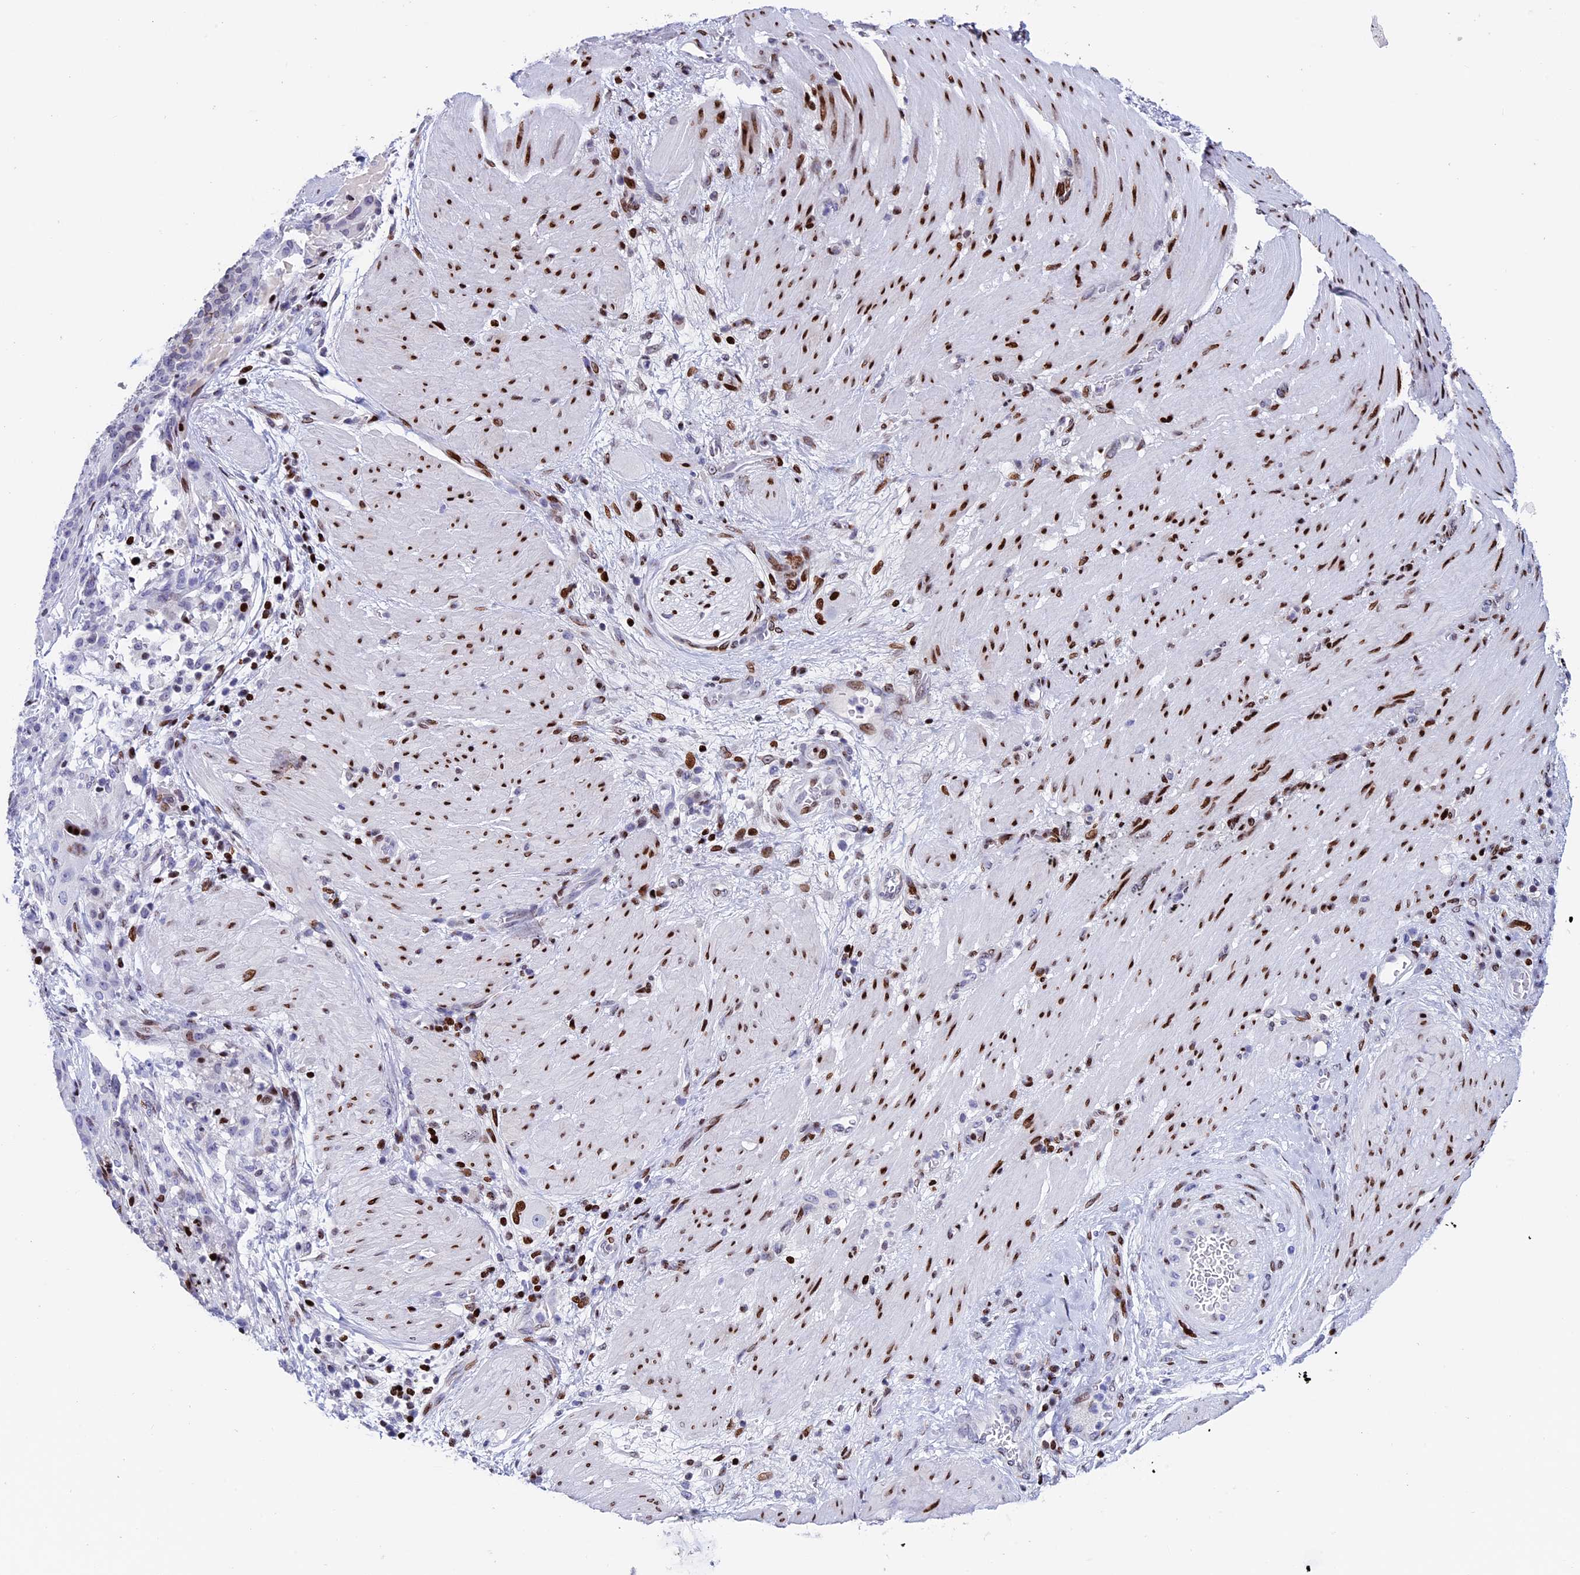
{"staining": {"intensity": "strong", "quantity": "<25%", "location": "nuclear"}, "tissue": "stomach cancer", "cell_type": "Tumor cells", "image_type": "cancer", "snomed": [{"axis": "morphology", "description": "Adenocarcinoma, NOS"}, {"axis": "topography", "description": "Stomach"}], "caption": "Strong nuclear staining is present in about <25% of tumor cells in stomach cancer (adenocarcinoma).", "gene": "BTBD3", "patient": {"sex": "male", "age": 48}}